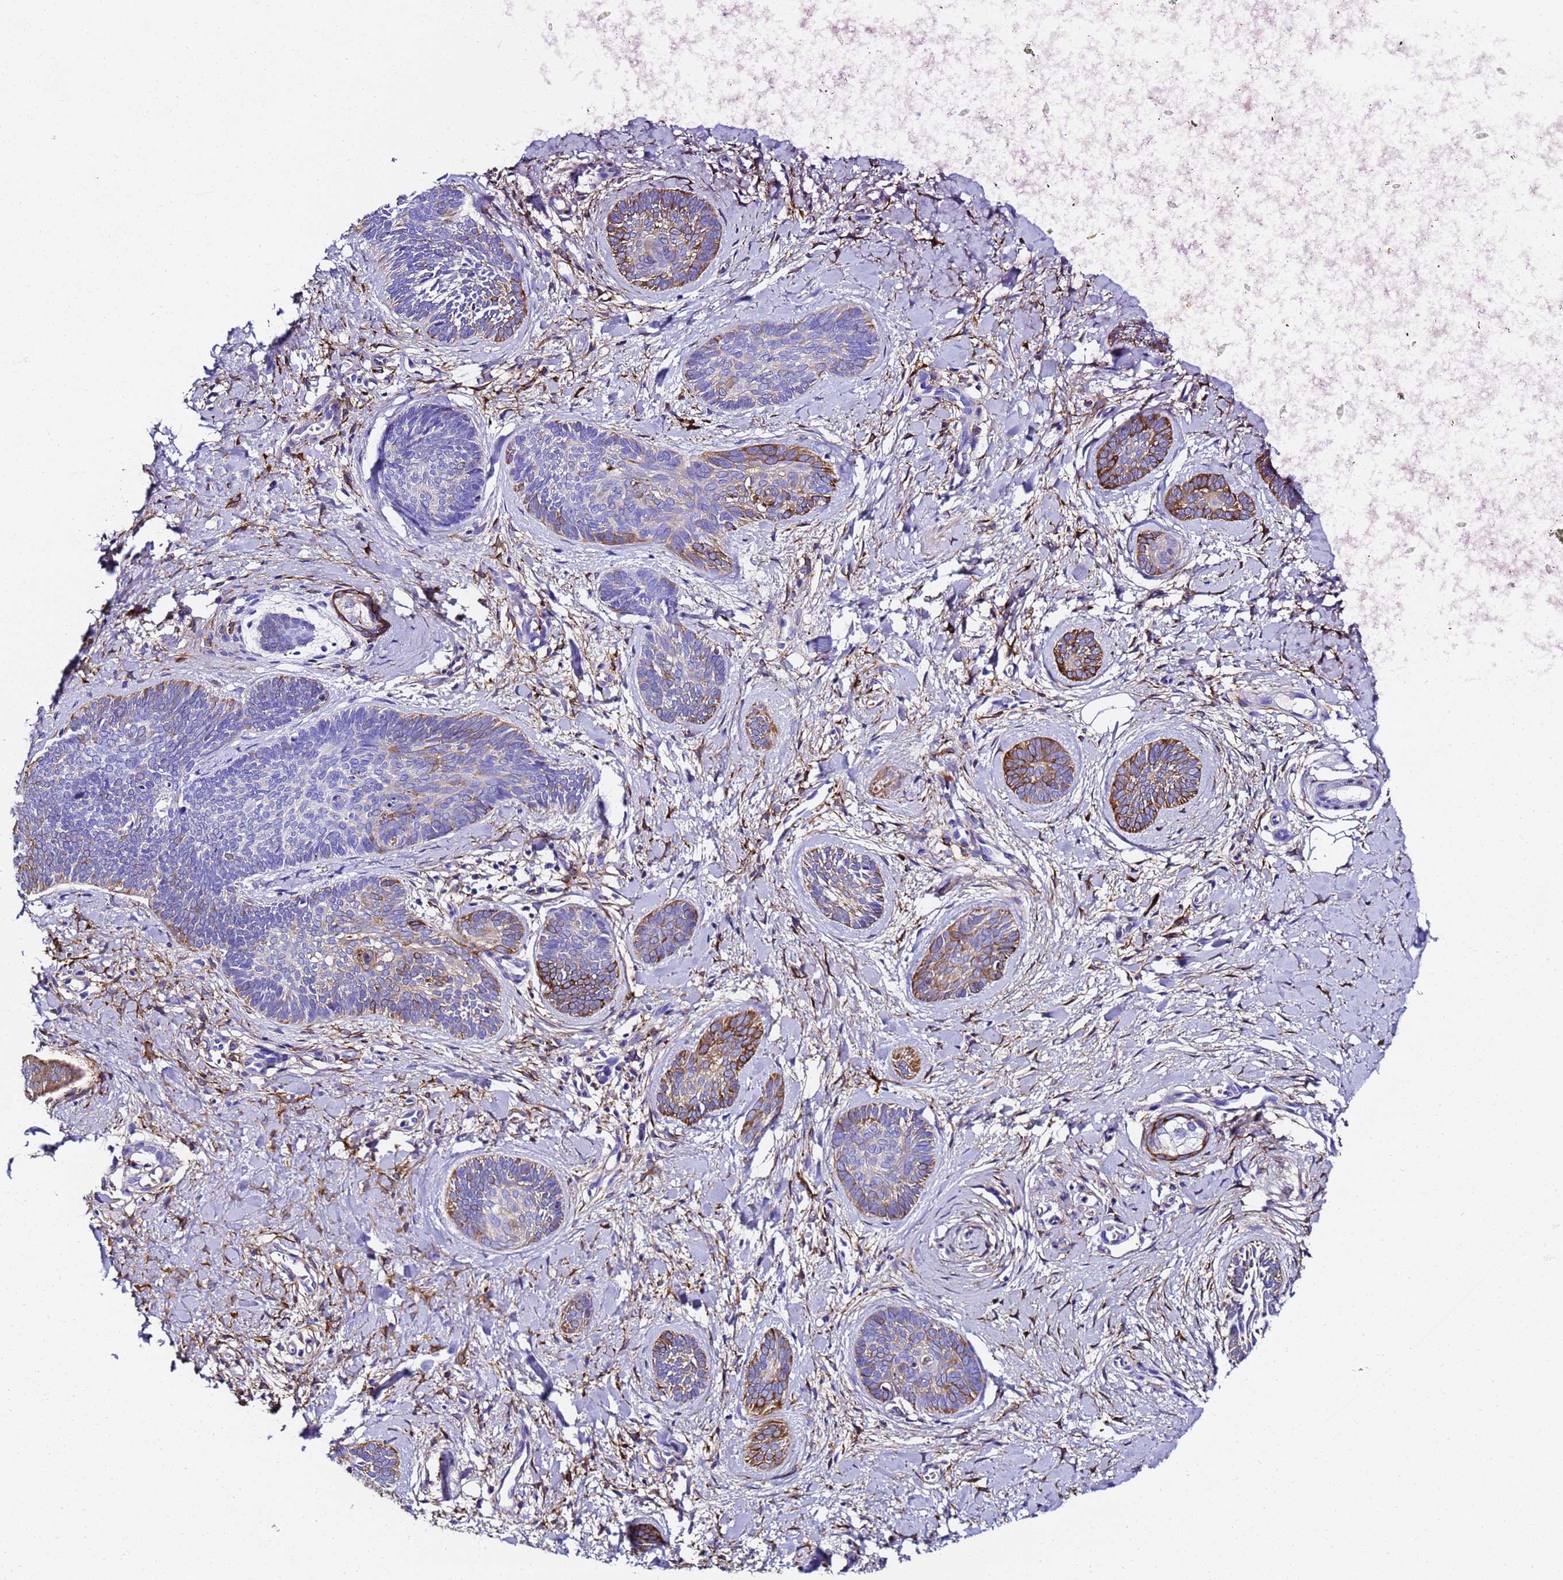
{"staining": {"intensity": "moderate", "quantity": "25%-75%", "location": "cytoplasmic/membranous"}, "tissue": "skin cancer", "cell_type": "Tumor cells", "image_type": "cancer", "snomed": [{"axis": "morphology", "description": "Basal cell carcinoma"}, {"axis": "topography", "description": "Skin"}], "caption": "Human basal cell carcinoma (skin) stained with a brown dye shows moderate cytoplasmic/membranous positive staining in approximately 25%-75% of tumor cells.", "gene": "FTL", "patient": {"sex": "female", "age": 81}}